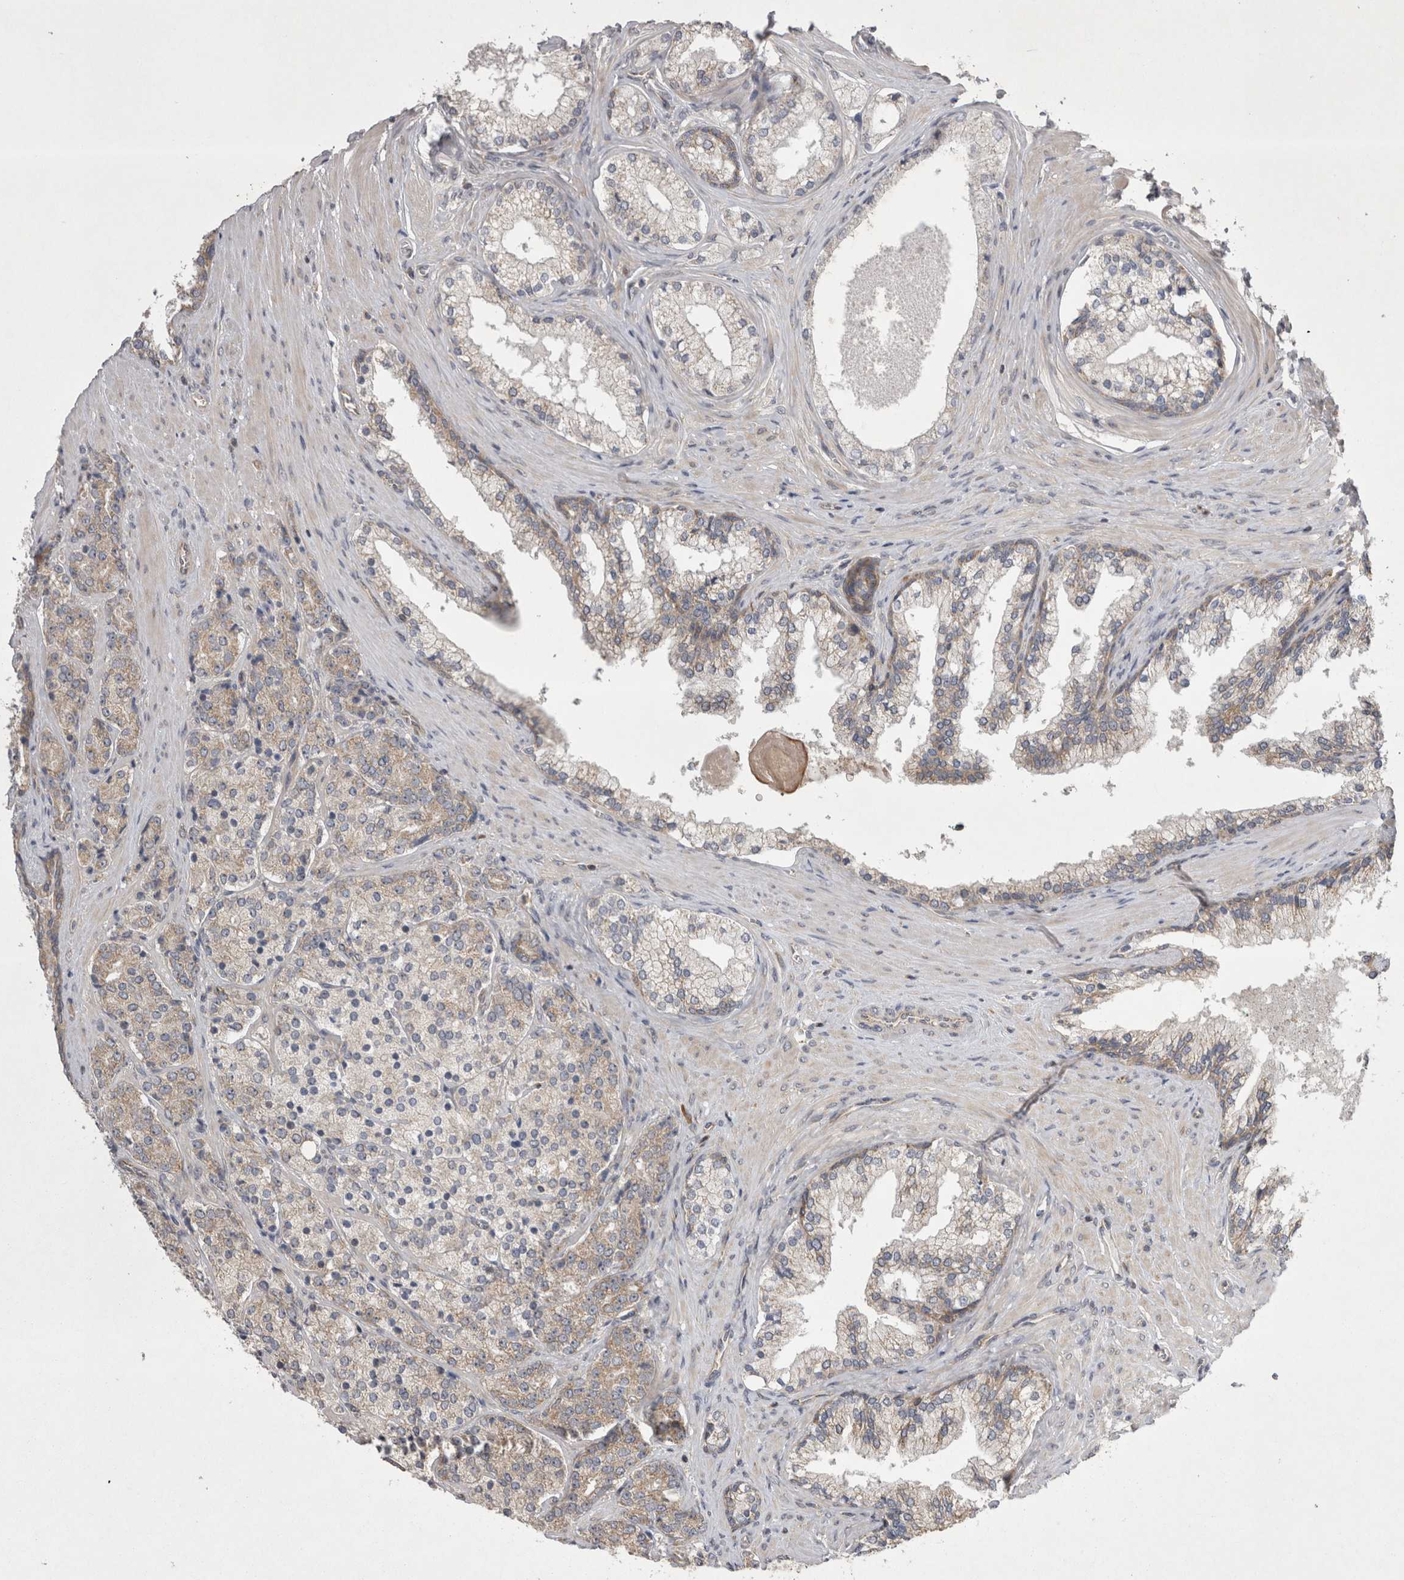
{"staining": {"intensity": "weak", "quantity": "<25%", "location": "cytoplasmic/membranous"}, "tissue": "prostate cancer", "cell_type": "Tumor cells", "image_type": "cancer", "snomed": [{"axis": "morphology", "description": "Adenocarcinoma, High grade"}, {"axis": "topography", "description": "Prostate"}], "caption": "Tumor cells show no significant staining in prostate cancer.", "gene": "TSPOAP1", "patient": {"sex": "male", "age": 71}}